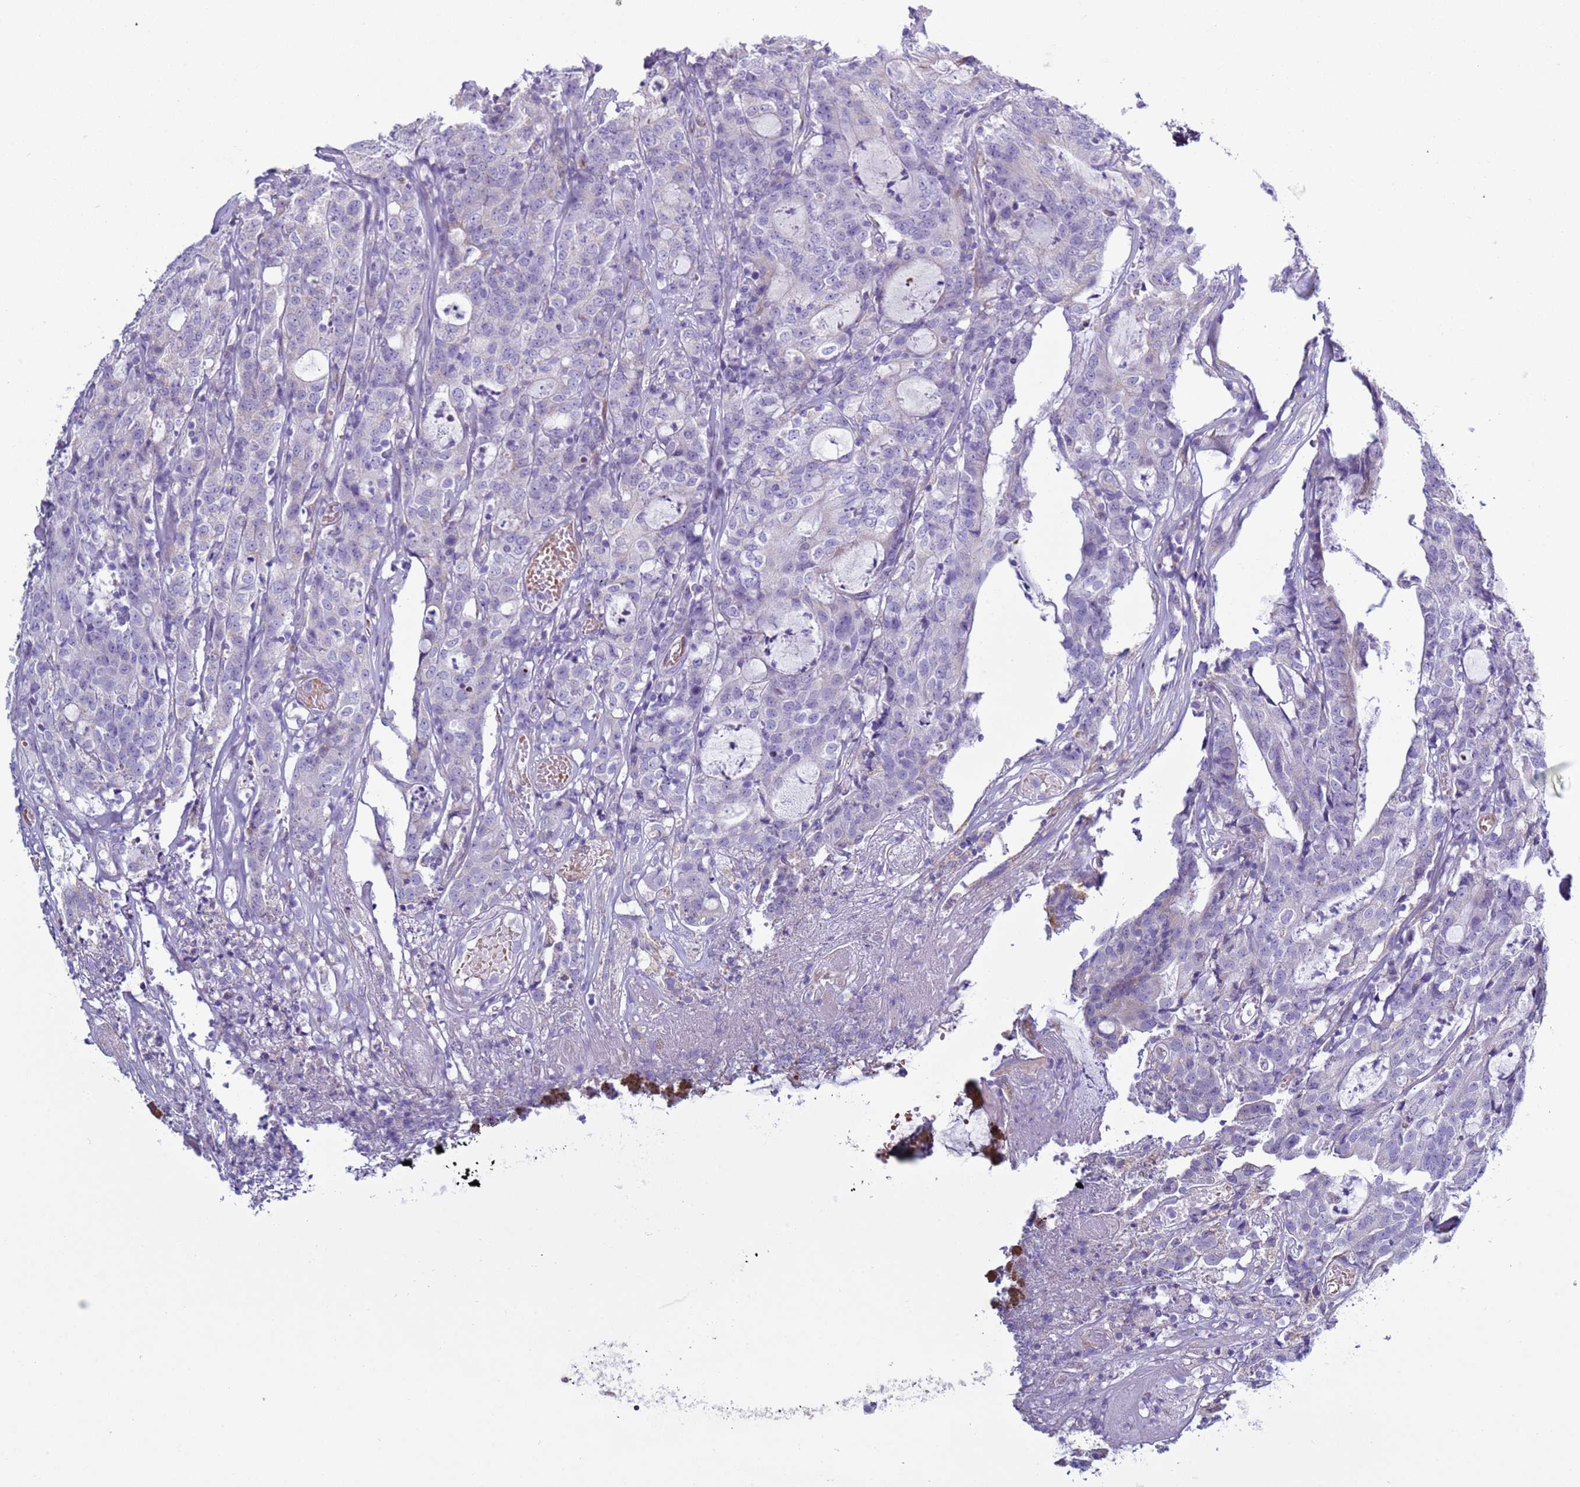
{"staining": {"intensity": "negative", "quantity": "none", "location": "none"}, "tissue": "colorectal cancer", "cell_type": "Tumor cells", "image_type": "cancer", "snomed": [{"axis": "morphology", "description": "Adenocarcinoma, NOS"}, {"axis": "topography", "description": "Colon"}], "caption": "Protein analysis of colorectal cancer (adenocarcinoma) reveals no significant expression in tumor cells. (Stains: DAB (3,3'-diaminobenzidine) immunohistochemistry (IHC) with hematoxylin counter stain, Microscopy: brightfield microscopy at high magnification).", "gene": "ABHD17B", "patient": {"sex": "male", "age": 83}}